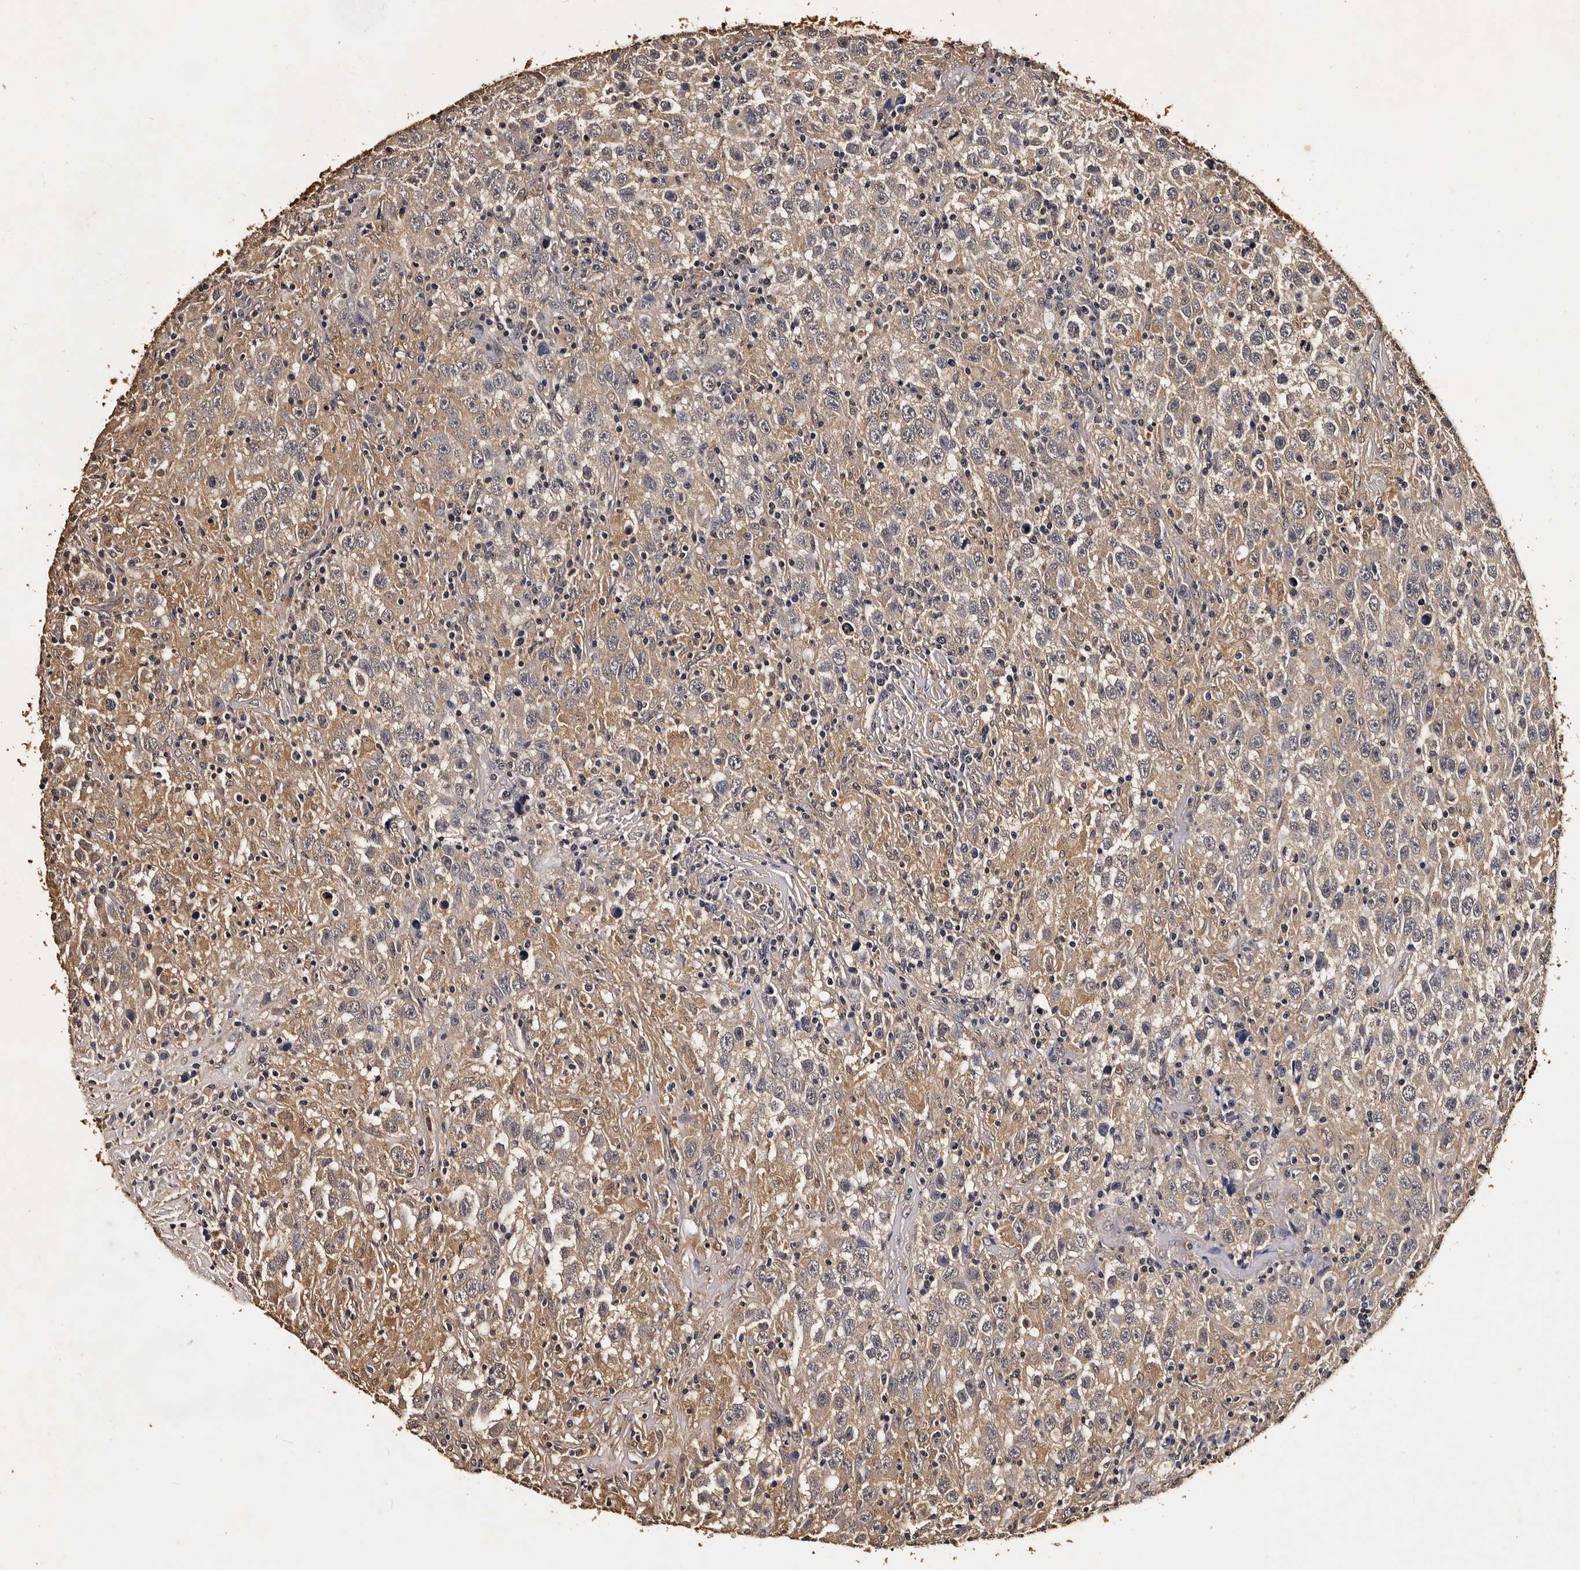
{"staining": {"intensity": "moderate", "quantity": "25%-75%", "location": "cytoplasmic/membranous"}, "tissue": "testis cancer", "cell_type": "Tumor cells", "image_type": "cancer", "snomed": [{"axis": "morphology", "description": "Seminoma, NOS"}, {"axis": "topography", "description": "Testis"}], "caption": "IHC of testis seminoma displays medium levels of moderate cytoplasmic/membranous positivity in approximately 25%-75% of tumor cells. Nuclei are stained in blue.", "gene": "PARS2", "patient": {"sex": "male", "age": 41}}